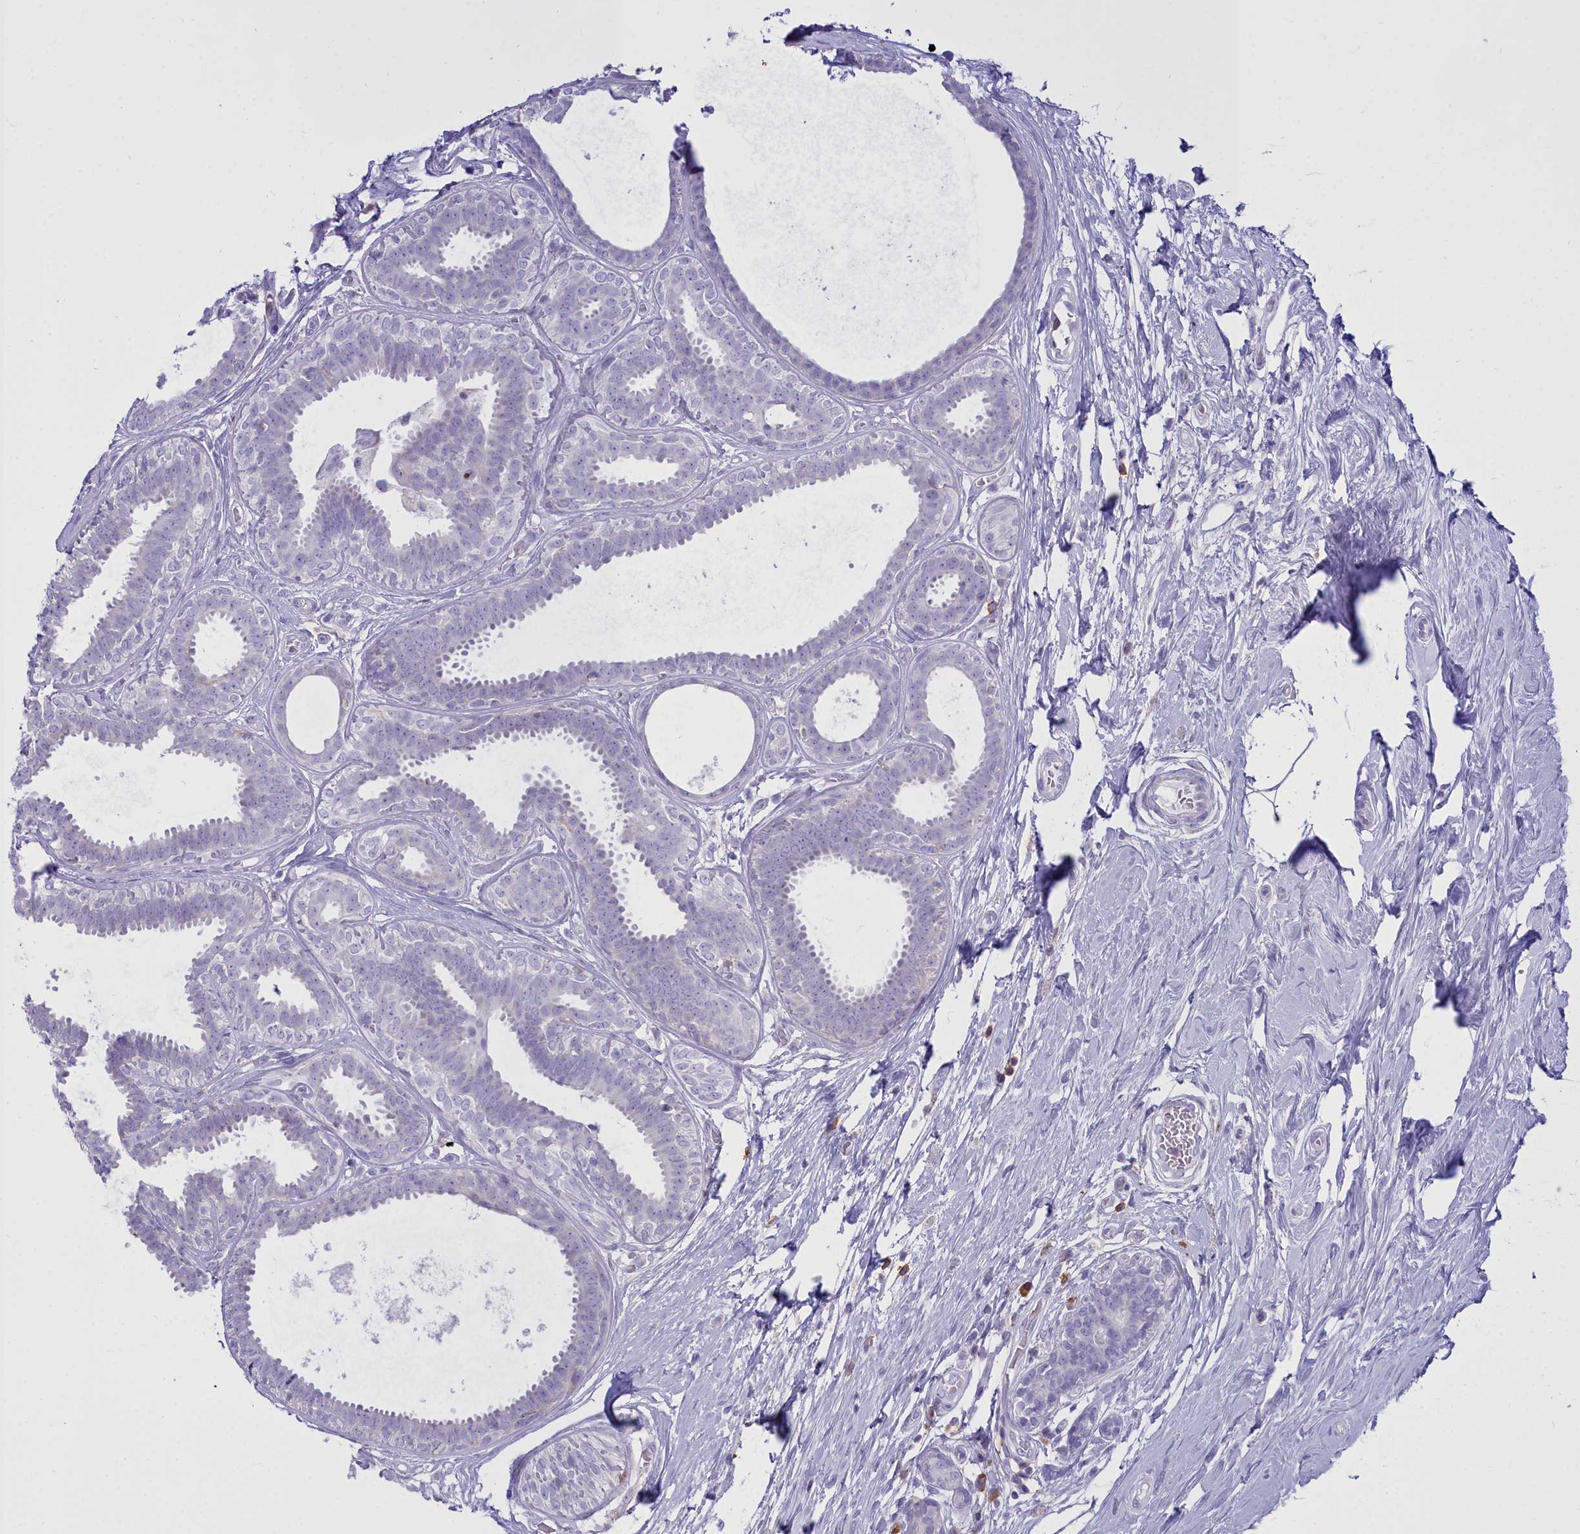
{"staining": {"intensity": "negative", "quantity": "none", "location": "none"}, "tissue": "breast cancer", "cell_type": "Tumor cells", "image_type": "cancer", "snomed": [{"axis": "morphology", "description": "Lobular carcinoma"}, {"axis": "topography", "description": "Breast"}], "caption": "Human breast cancer (lobular carcinoma) stained for a protein using immunohistochemistry demonstrates no expression in tumor cells.", "gene": "CD5", "patient": {"sex": "female", "age": 58}}